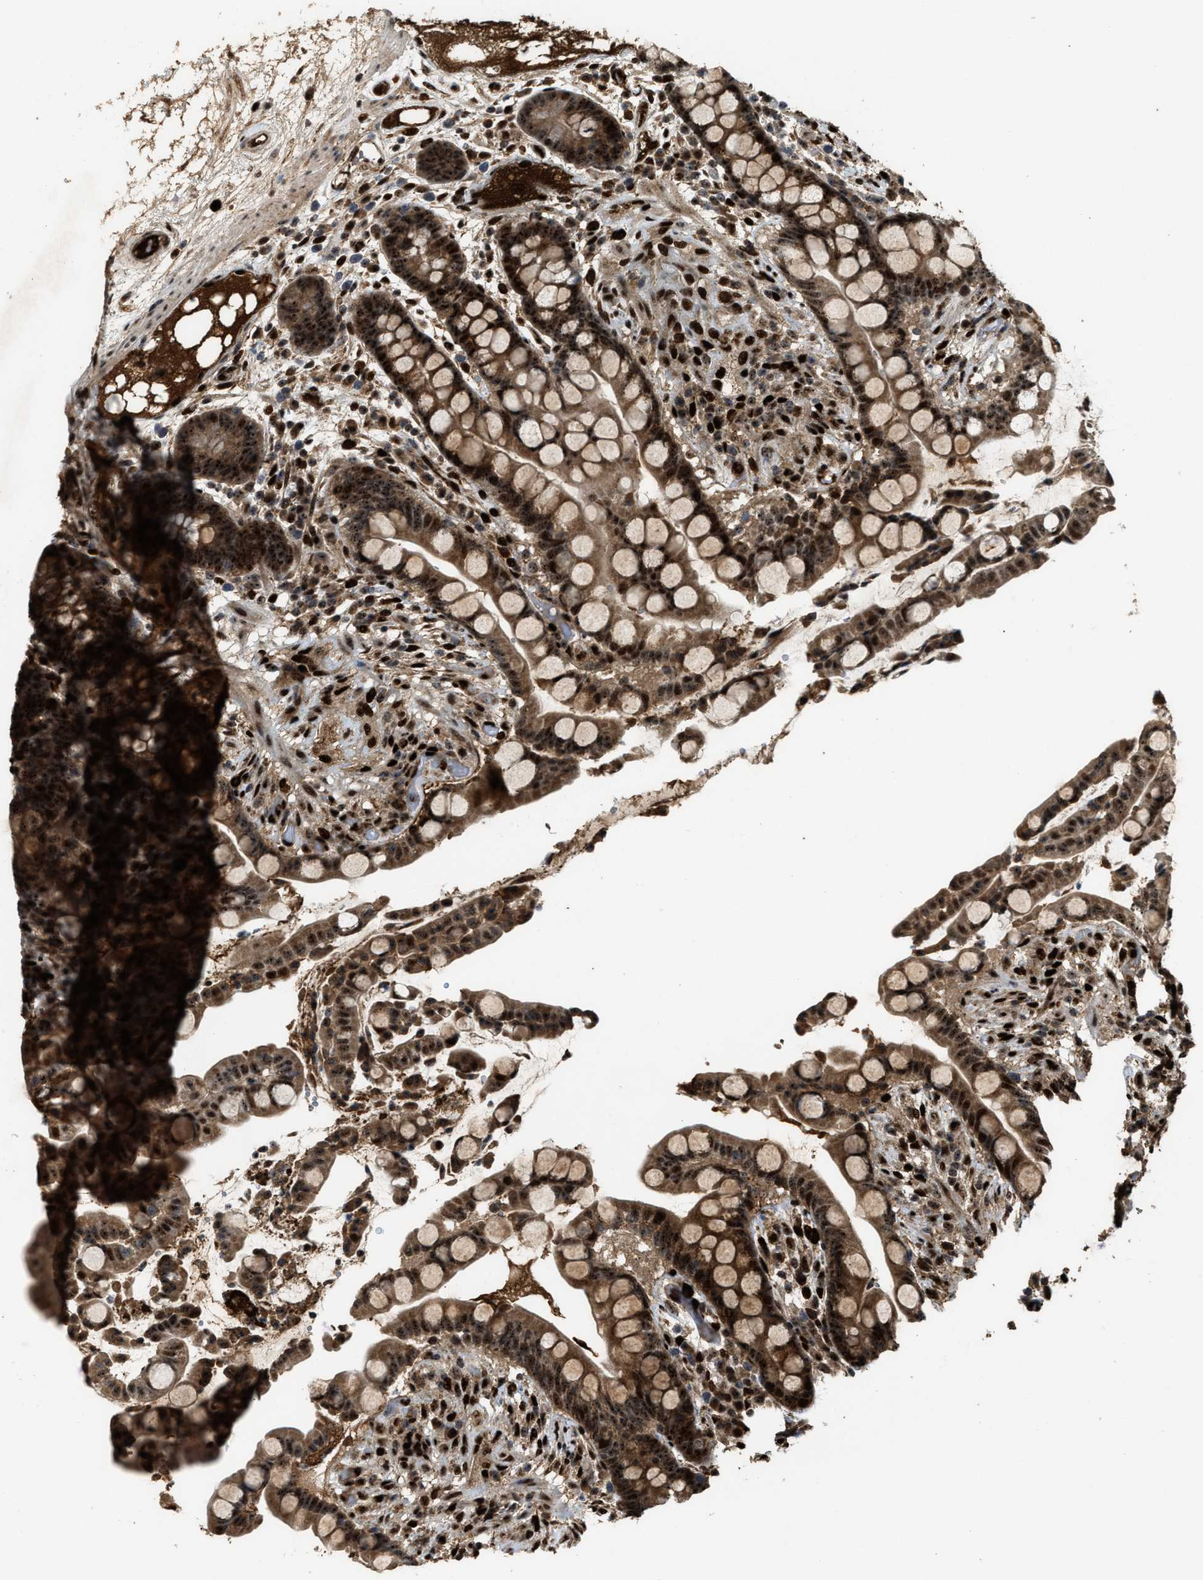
{"staining": {"intensity": "strong", "quantity": ">75%", "location": "cytoplasmic/membranous,nuclear"}, "tissue": "colon", "cell_type": "Endothelial cells", "image_type": "normal", "snomed": [{"axis": "morphology", "description": "Normal tissue, NOS"}, {"axis": "topography", "description": "Colon"}], "caption": "Benign colon was stained to show a protein in brown. There is high levels of strong cytoplasmic/membranous,nuclear expression in about >75% of endothelial cells. The staining was performed using DAB (3,3'-diaminobenzidine), with brown indicating positive protein expression. Nuclei are stained blue with hematoxylin.", "gene": "ZNF687", "patient": {"sex": "male", "age": 73}}